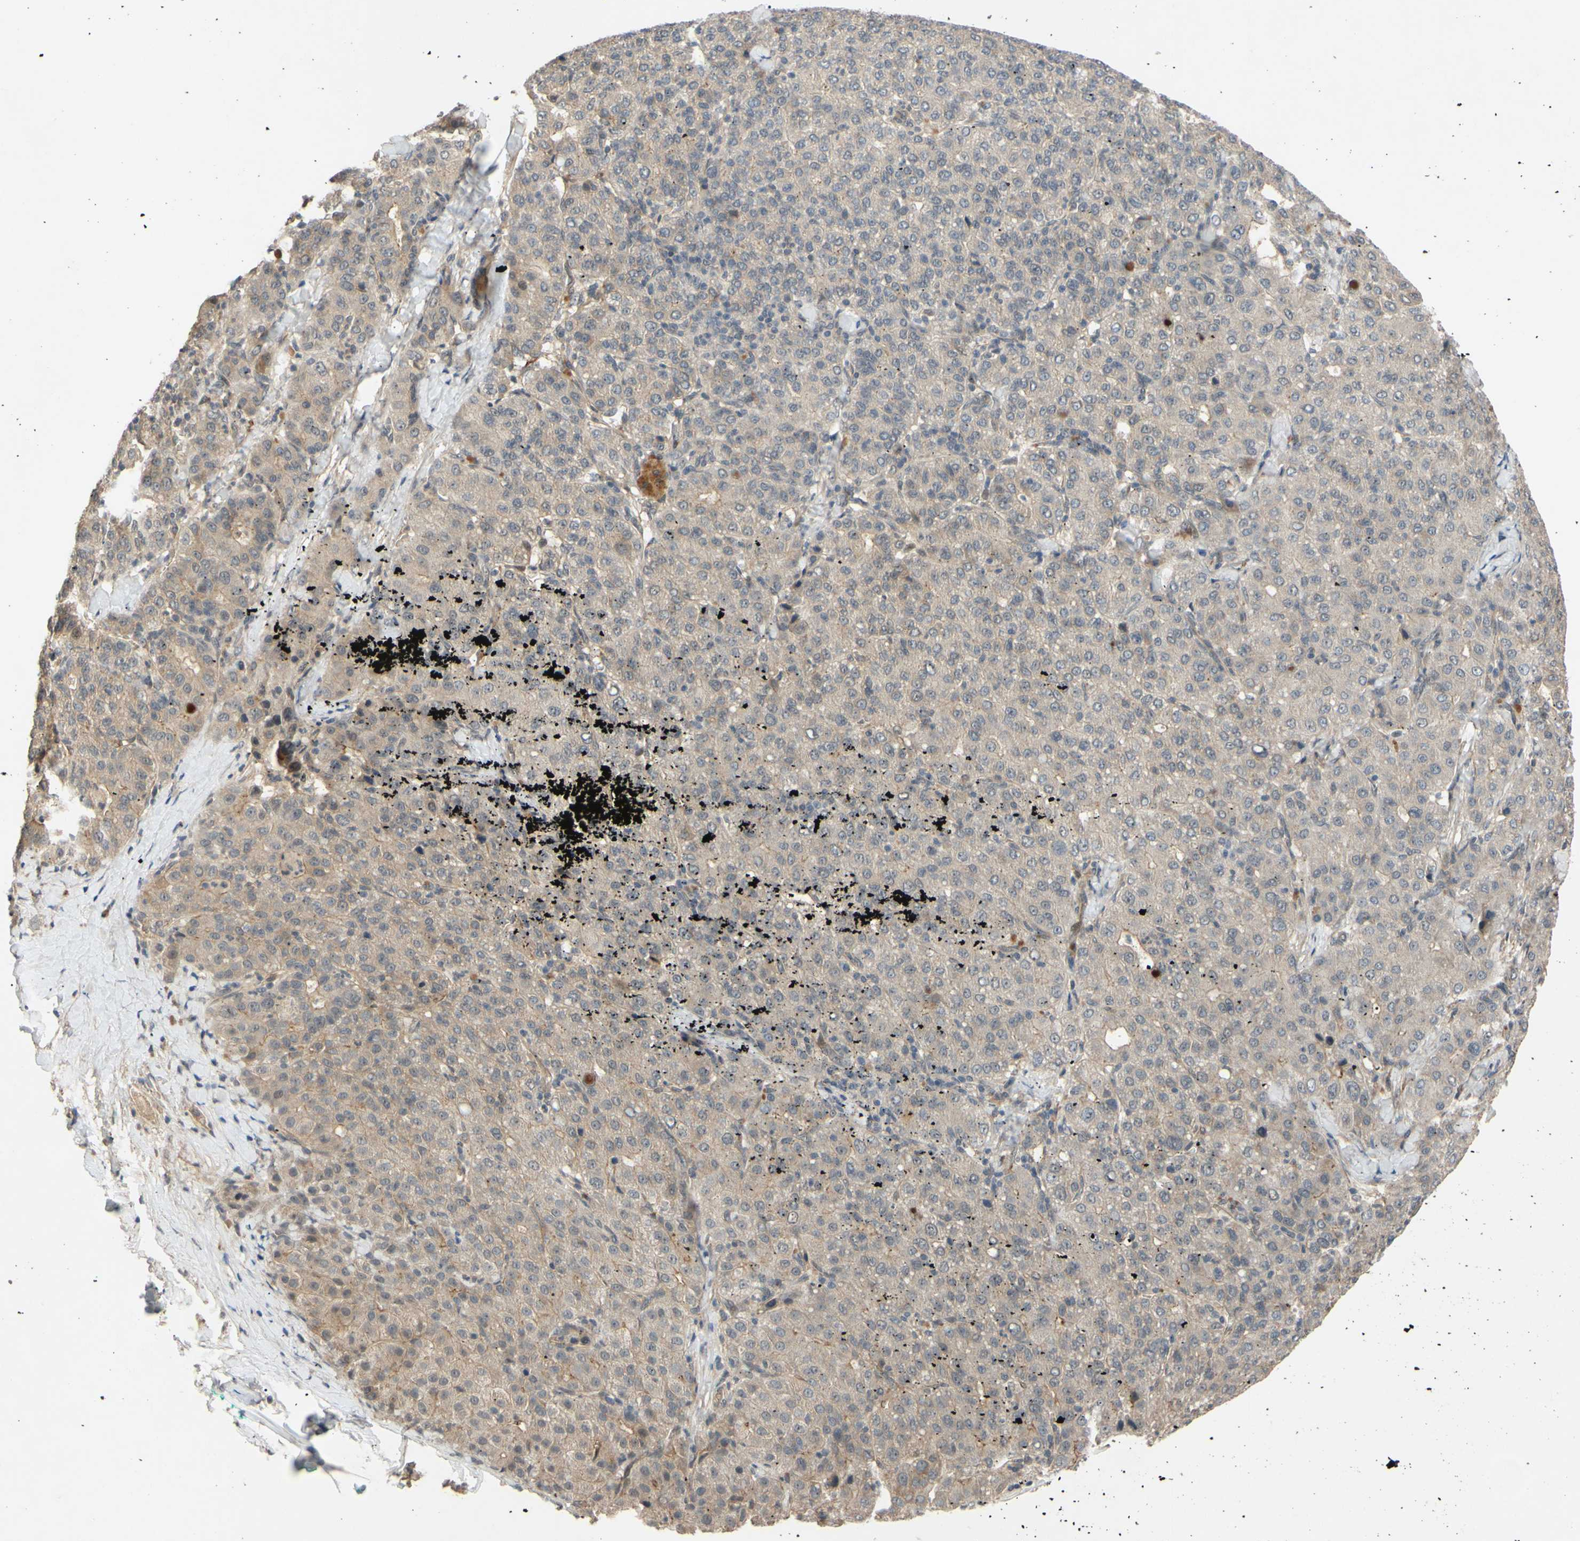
{"staining": {"intensity": "weak", "quantity": "25%-75%", "location": "cytoplasmic/membranous"}, "tissue": "liver cancer", "cell_type": "Tumor cells", "image_type": "cancer", "snomed": [{"axis": "morphology", "description": "Carcinoma, Hepatocellular, NOS"}, {"axis": "topography", "description": "Liver"}], "caption": "About 25%-75% of tumor cells in human liver hepatocellular carcinoma exhibit weak cytoplasmic/membranous protein staining as visualized by brown immunohistochemical staining.", "gene": "ALK", "patient": {"sex": "male", "age": 65}}